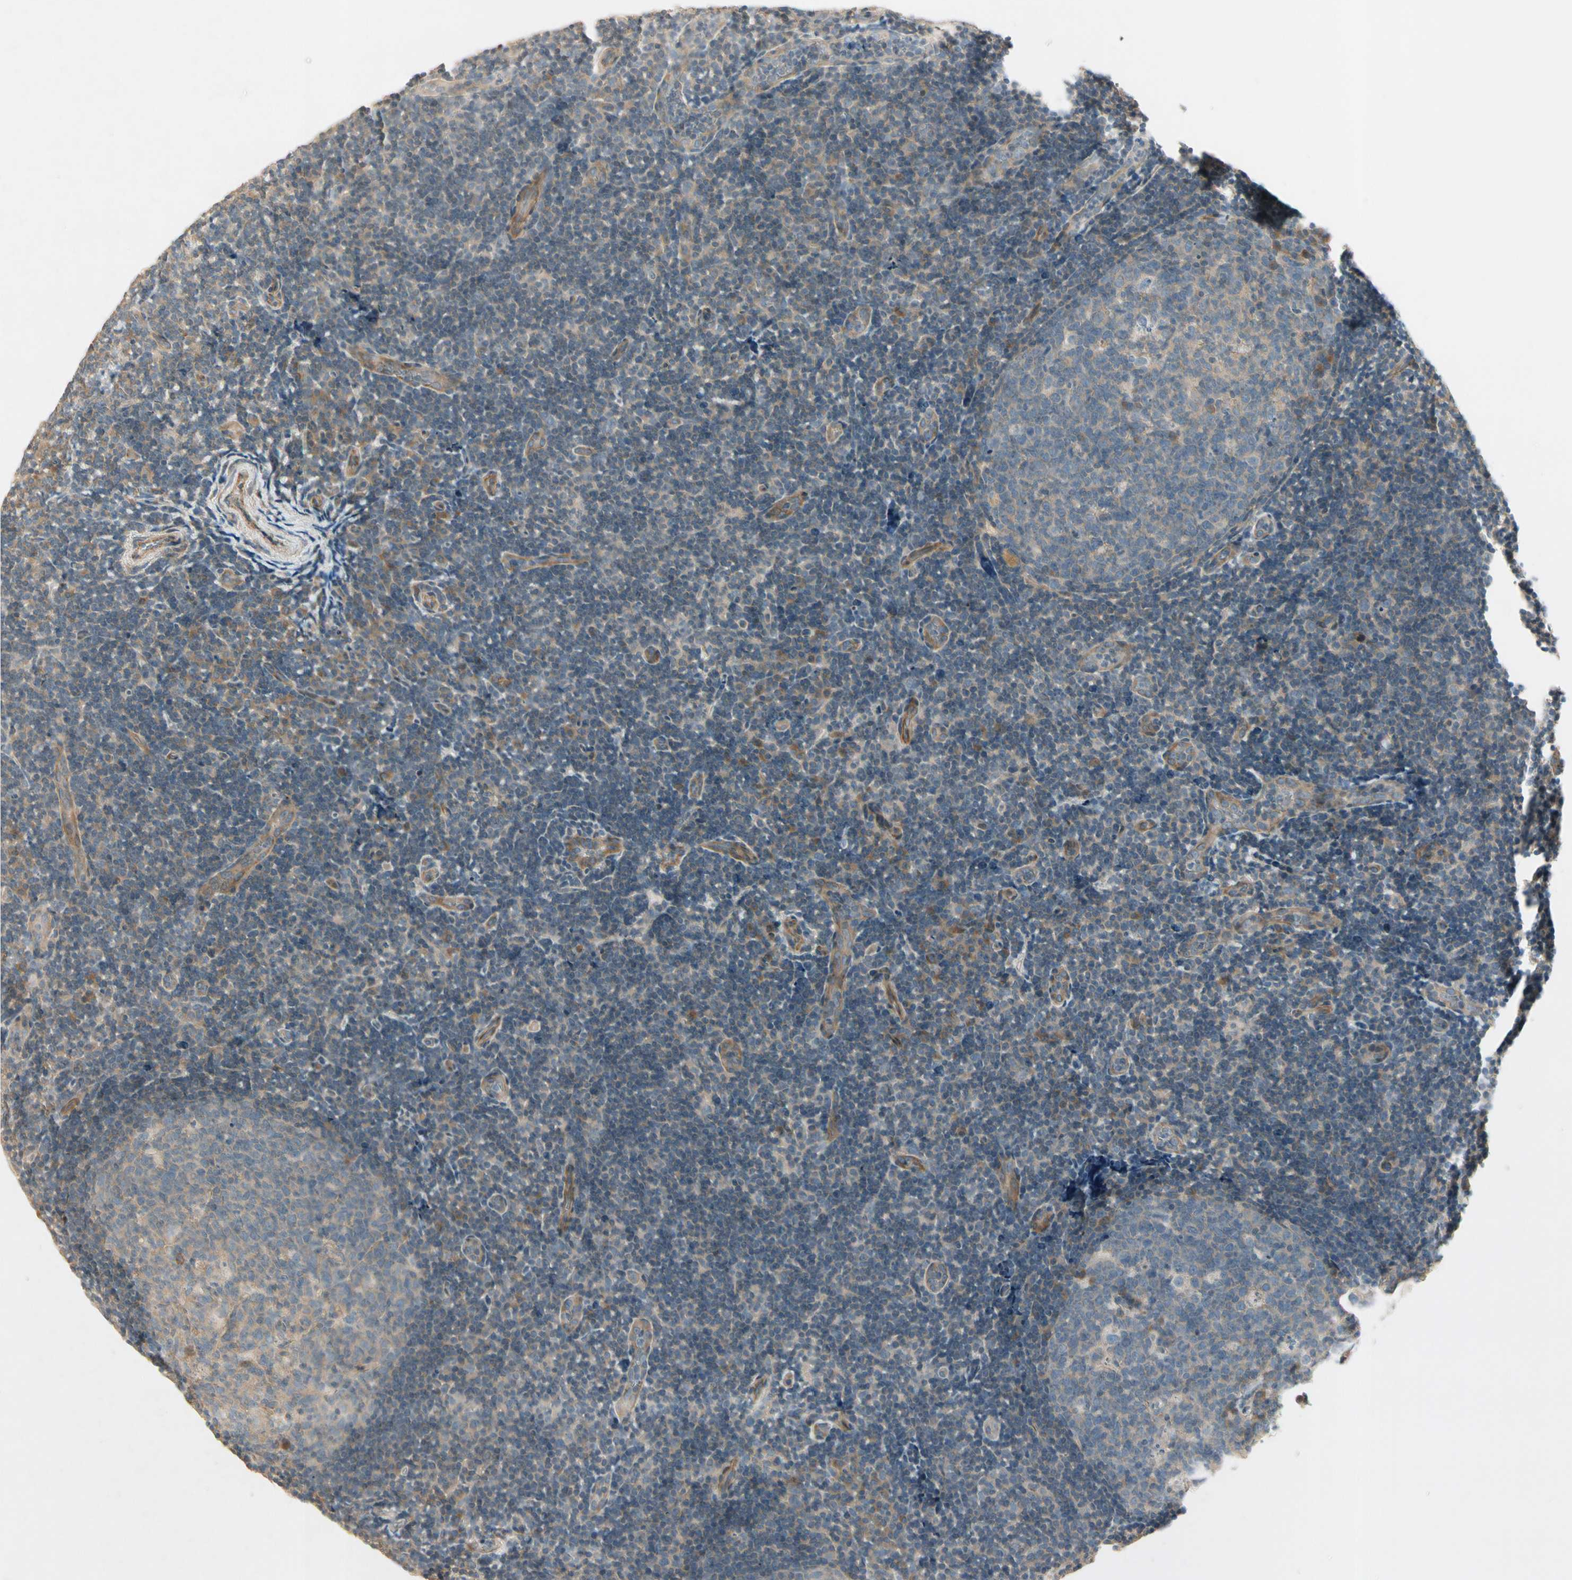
{"staining": {"intensity": "weak", "quantity": ">75%", "location": "cytoplasmic/membranous"}, "tissue": "tonsil", "cell_type": "Germinal center cells", "image_type": "normal", "snomed": [{"axis": "morphology", "description": "Normal tissue, NOS"}, {"axis": "topography", "description": "Tonsil"}], "caption": "Immunohistochemistry (DAB) staining of unremarkable tonsil reveals weak cytoplasmic/membranous protein expression in about >75% of germinal center cells.", "gene": "PPP3CB", "patient": {"sex": "female", "age": 40}}